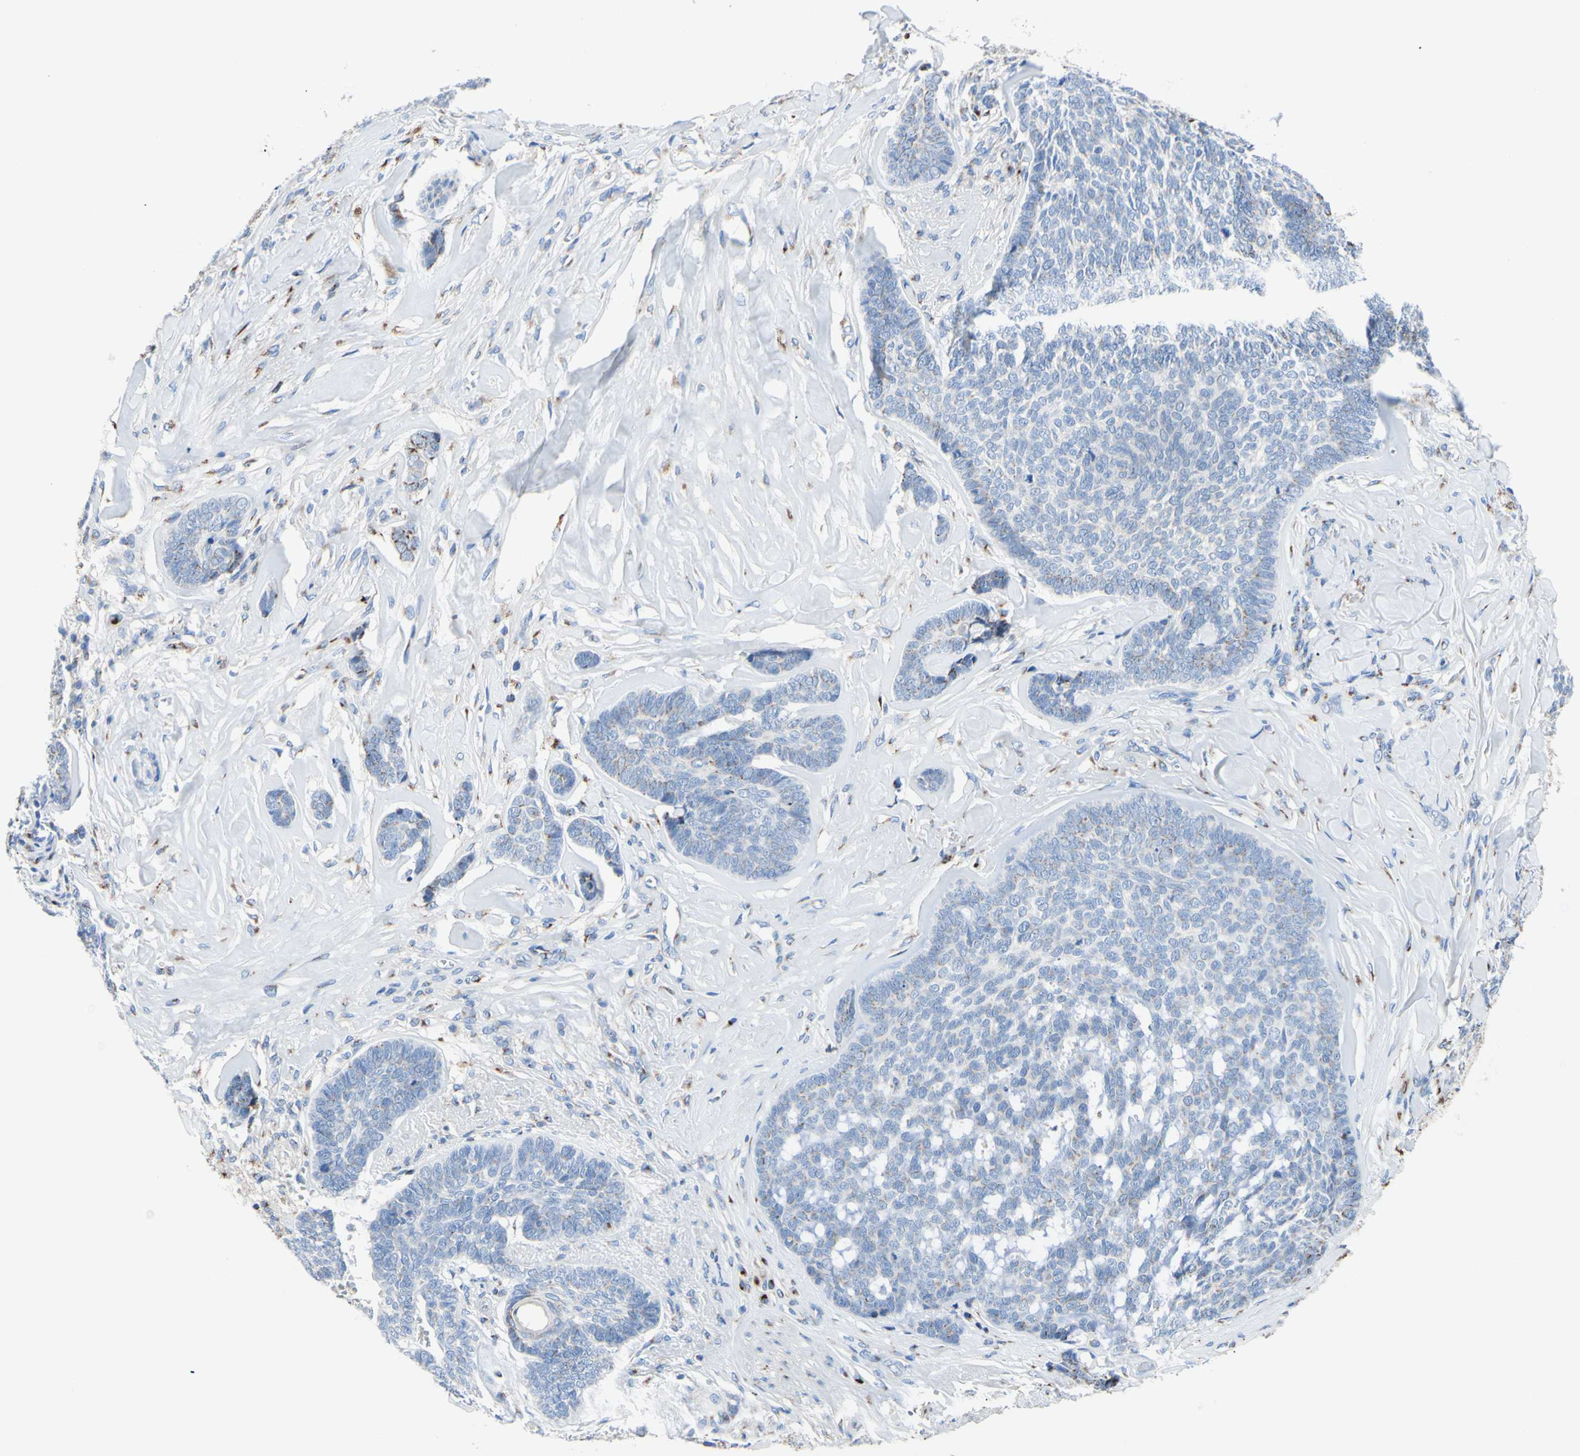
{"staining": {"intensity": "negative", "quantity": "none", "location": "none"}, "tissue": "skin cancer", "cell_type": "Tumor cells", "image_type": "cancer", "snomed": [{"axis": "morphology", "description": "Basal cell carcinoma"}, {"axis": "topography", "description": "Skin"}], "caption": "High power microscopy histopathology image of an immunohistochemistry histopathology image of skin cancer (basal cell carcinoma), revealing no significant expression in tumor cells.", "gene": "GALNT2", "patient": {"sex": "male", "age": 84}}